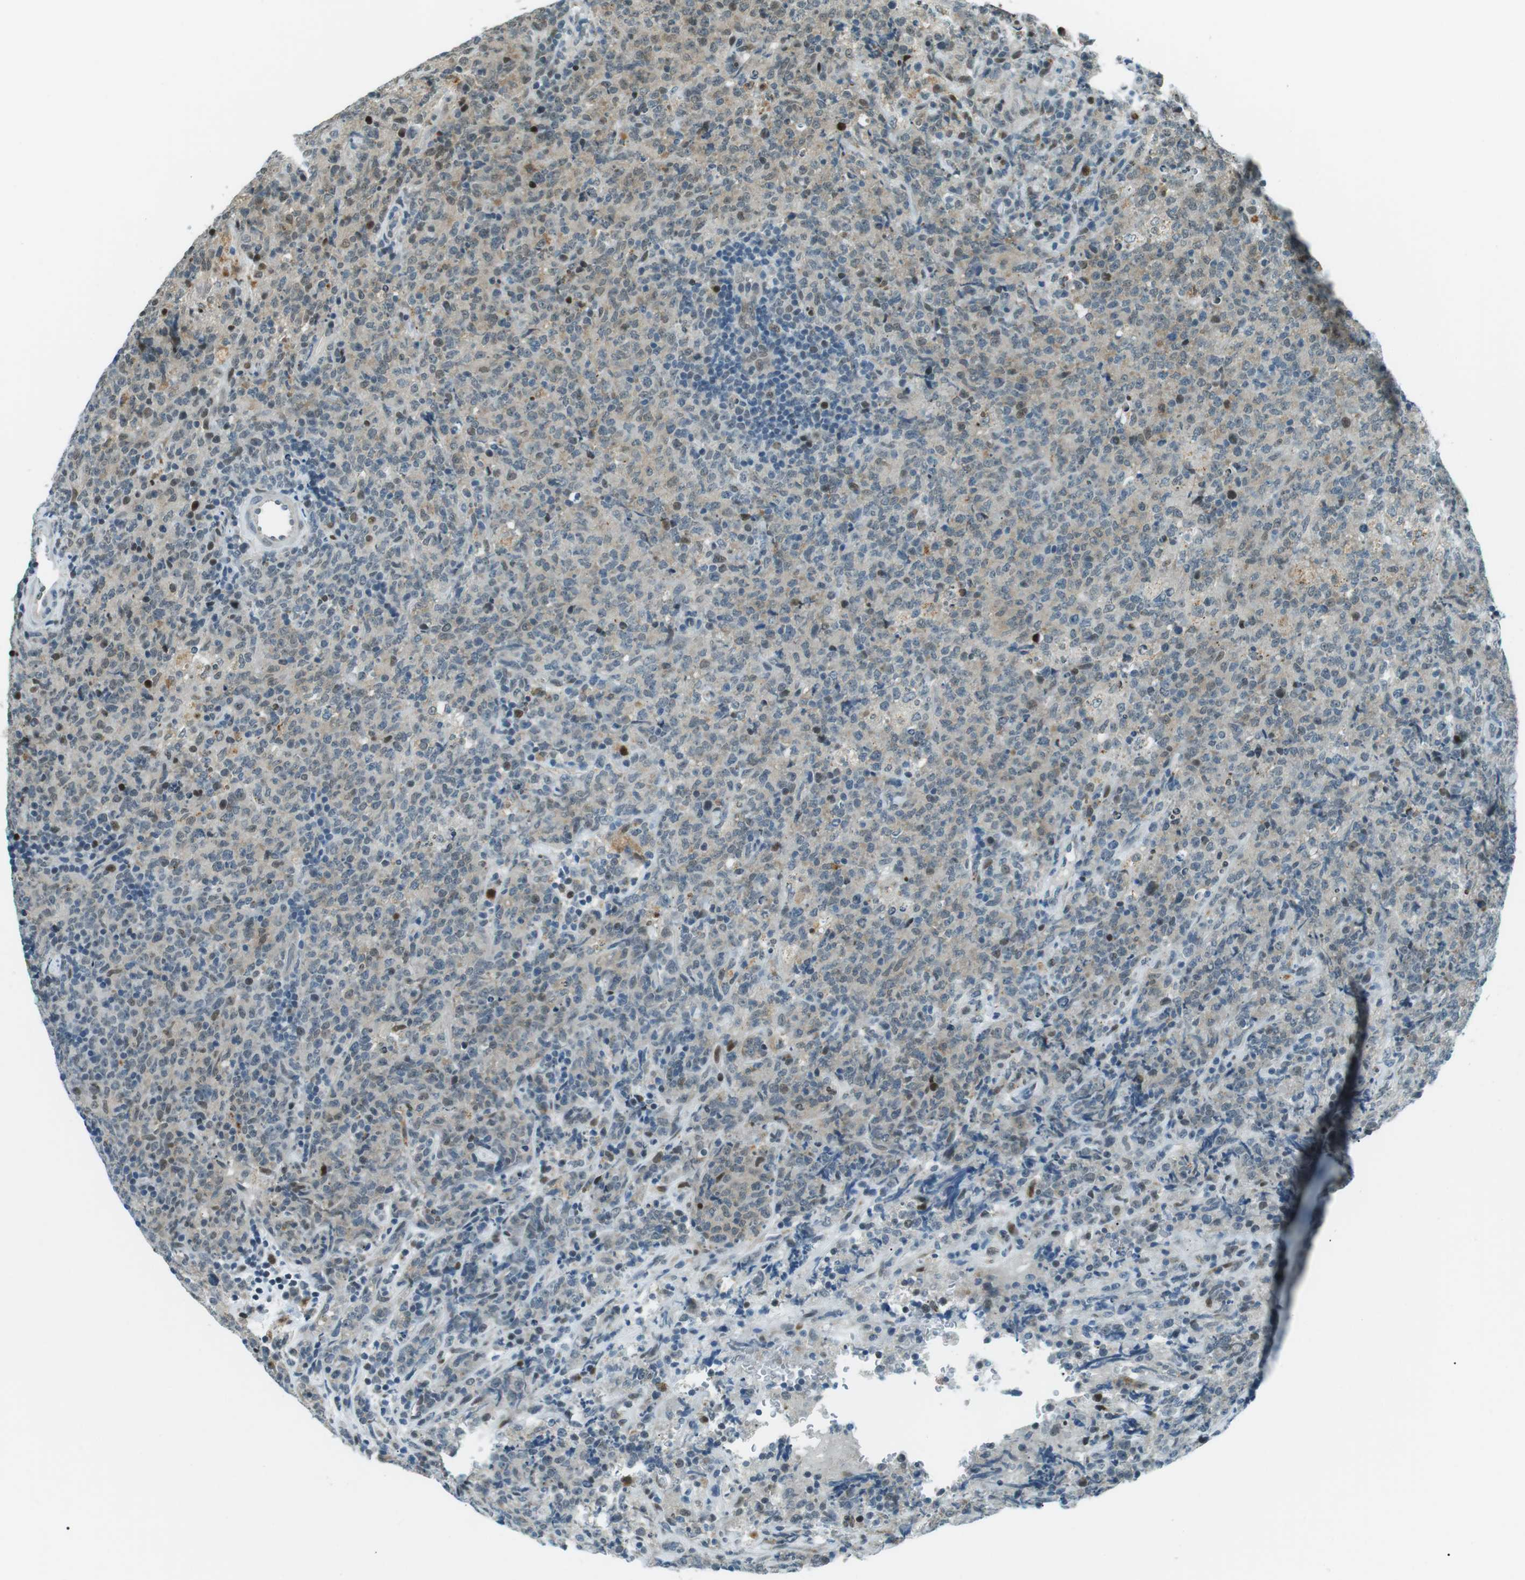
{"staining": {"intensity": "moderate", "quantity": "<25%", "location": "nuclear"}, "tissue": "lymphoma", "cell_type": "Tumor cells", "image_type": "cancer", "snomed": [{"axis": "morphology", "description": "Malignant lymphoma, non-Hodgkin's type, High grade"}, {"axis": "topography", "description": "Tonsil"}], "caption": "Protein analysis of high-grade malignant lymphoma, non-Hodgkin's type tissue reveals moderate nuclear staining in approximately <25% of tumor cells.", "gene": "PJA1", "patient": {"sex": "female", "age": 36}}